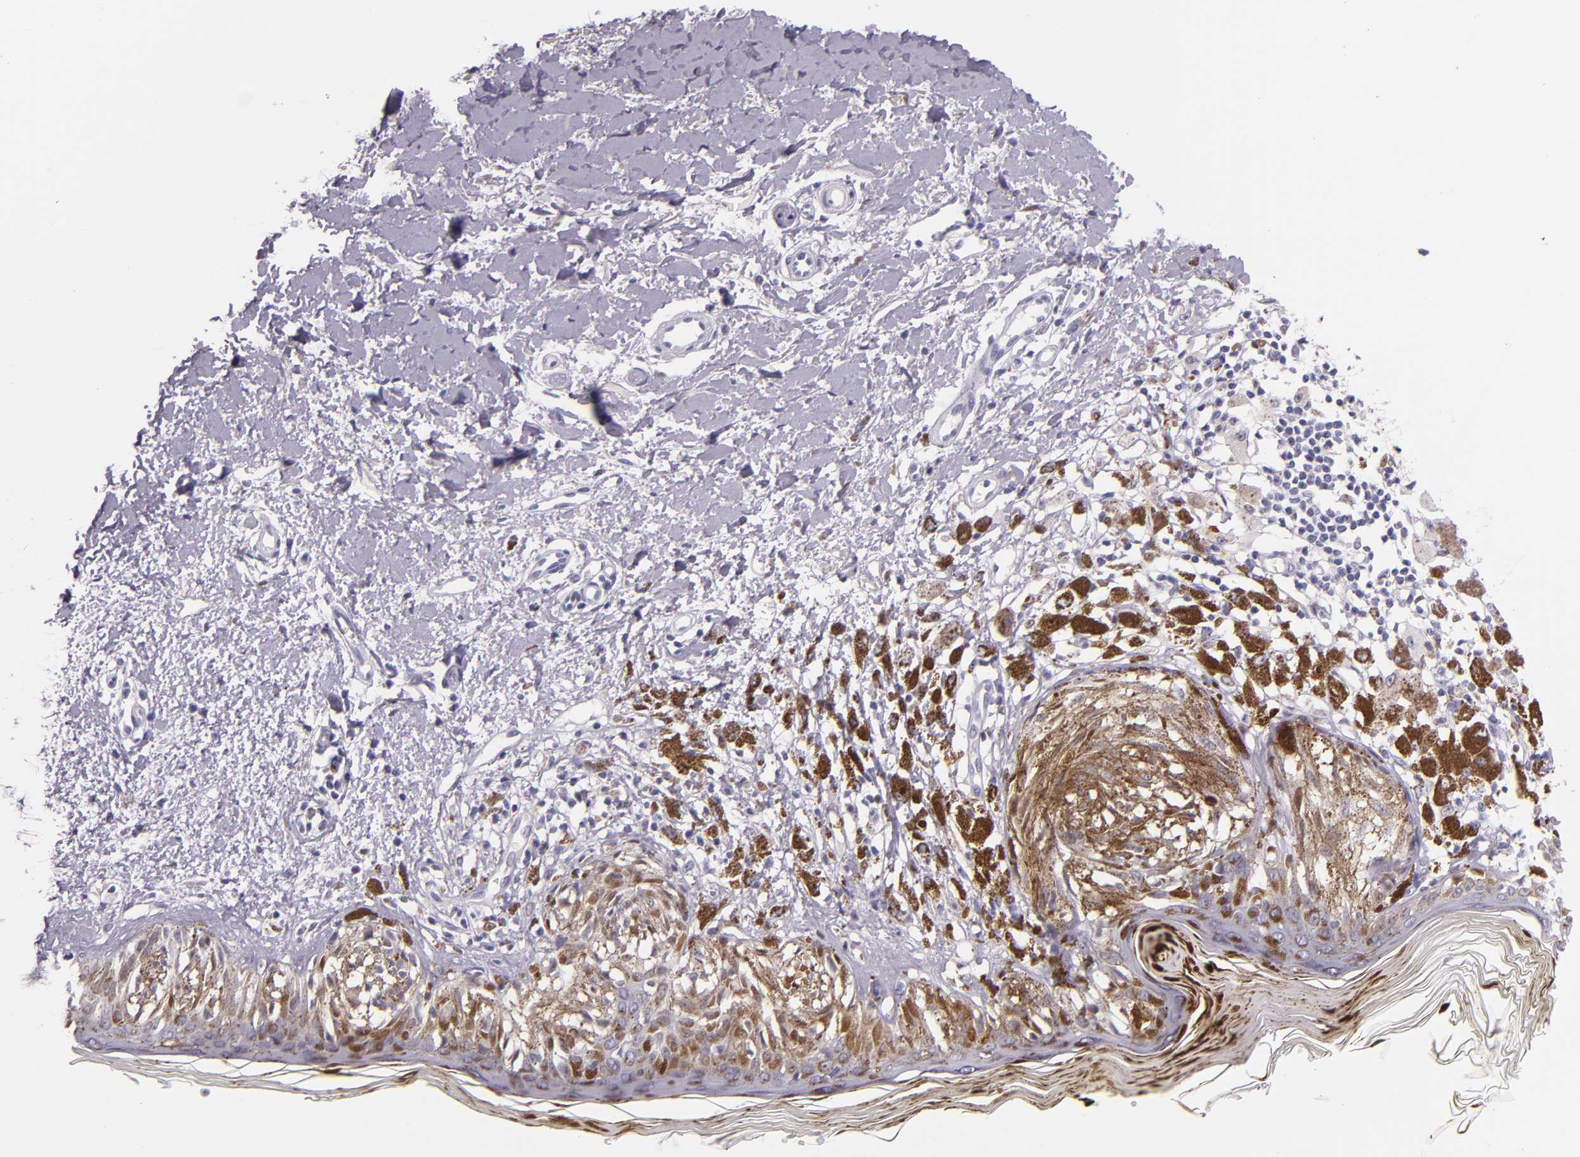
{"staining": {"intensity": "negative", "quantity": "none", "location": "none"}, "tissue": "melanoma", "cell_type": "Tumor cells", "image_type": "cancer", "snomed": [{"axis": "morphology", "description": "Malignant melanoma, NOS"}, {"axis": "topography", "description": "Skin"}], "caption": "This micrograph is of malignant melanoma stained with immunohistochemistry (IHC) to label a protein in brown with the nuclei are counter-stained blue. There is no positivity in tumor cells. (DAB immunohistochemistry (IHC), high magnification).", "gene": "MT1A", "patient": {"sex": "male", "age": 88}}